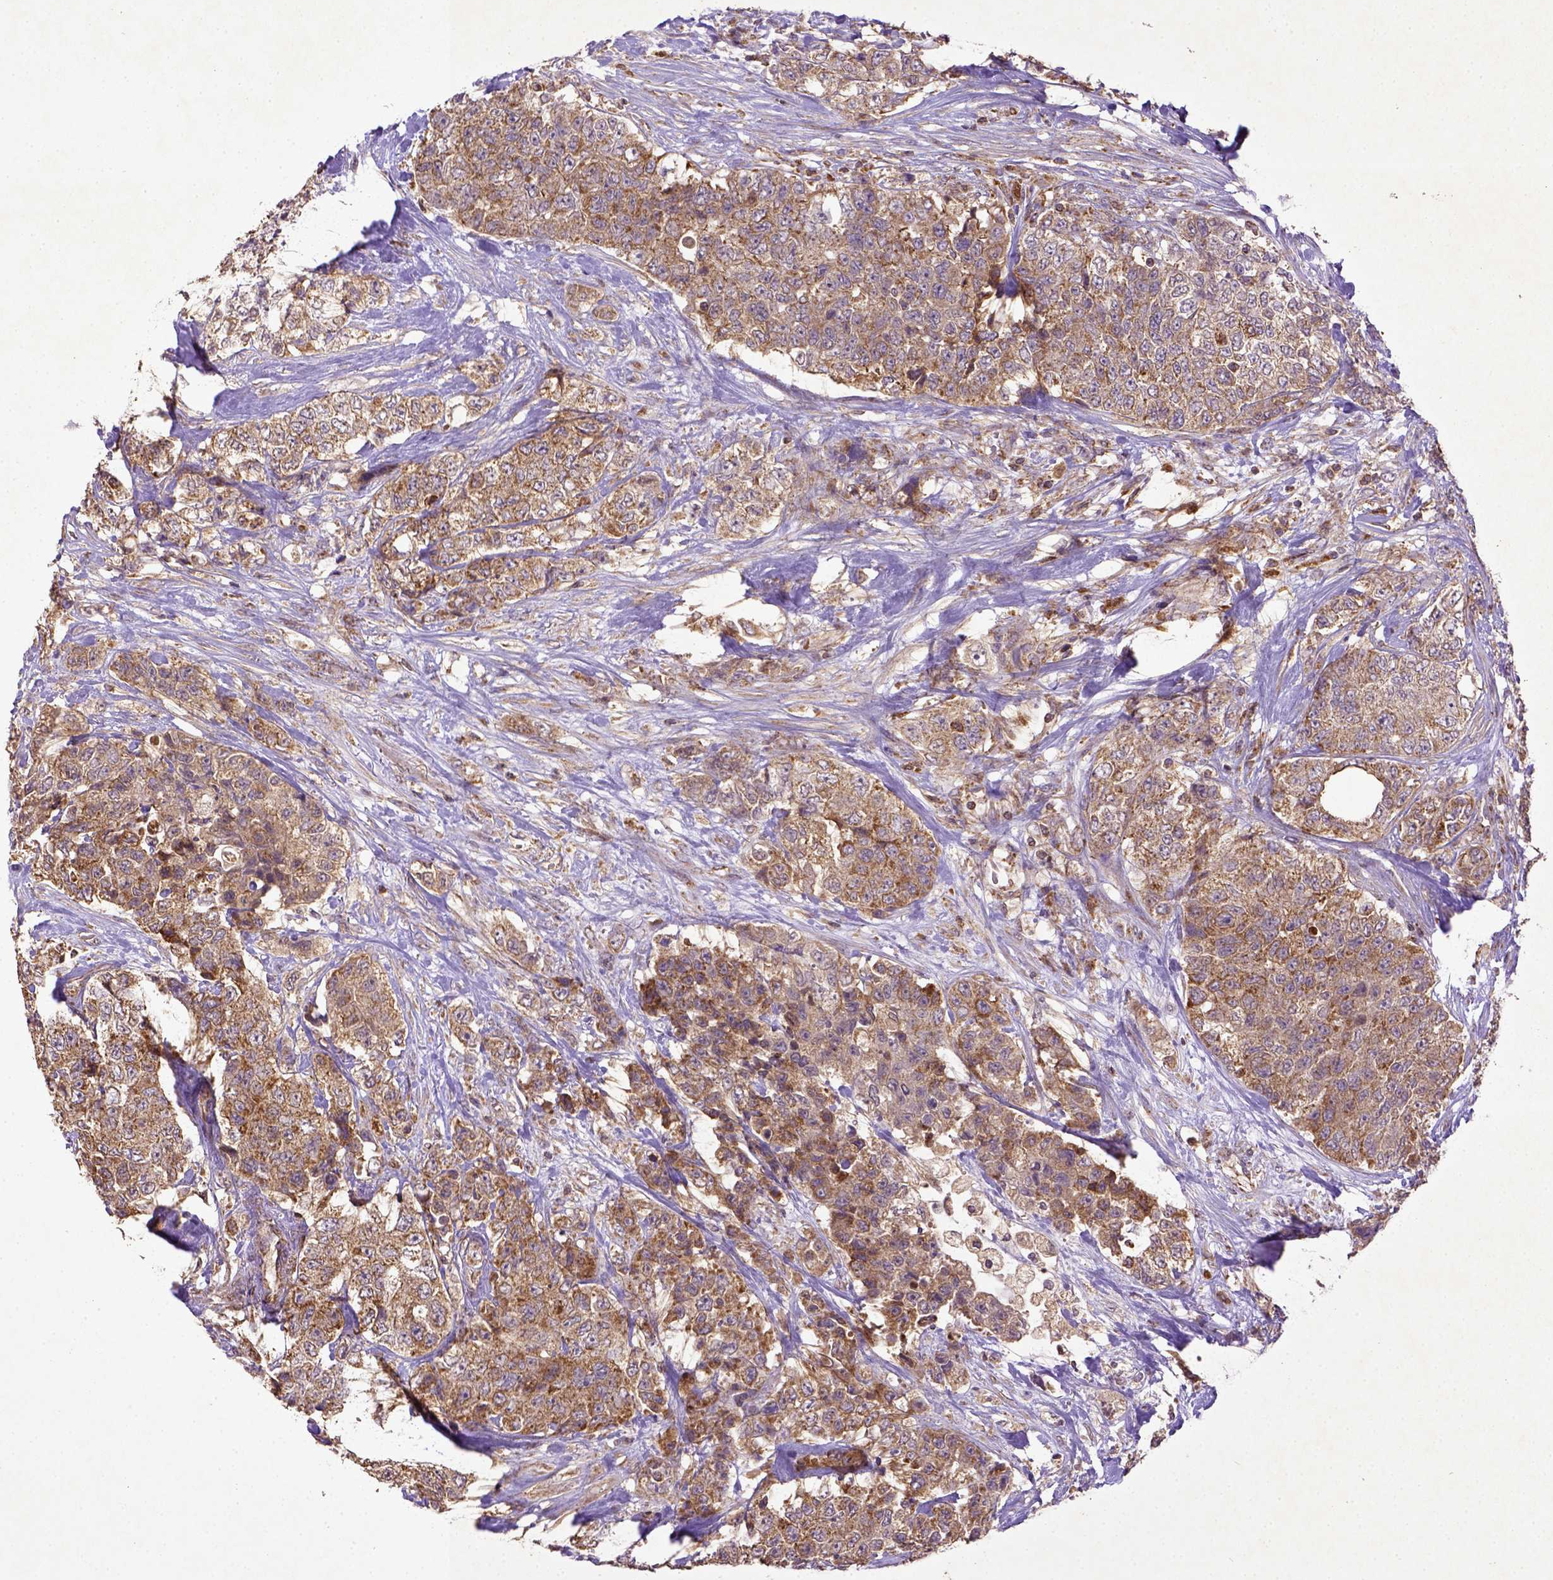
{"staining": {"intensity": "moderate", "quantity": ">75%", "location": "cytoplasmic/membranous"}, "tissue": "urothelial cancer", "cell_type": "Tumor cells", "image_type": "cancer", "snomed": [{"axis": "morphology", "description": "Urothelial carcinoma, High grade"}, {"axis": "topography", "description": "Urinary bladder"}], "caption": "High-magnification brightfield microscopy of urothelial carcinoma (high-grade) stained with DAB (brown) and counterstained with hematoxylin (blue). tumor cells exhibit moderate cytoplasmic/membranous staining is present in approximately>75% of cells.", "gene": "MT-CO1", "patient": {"sex": "female", "age": 78}}